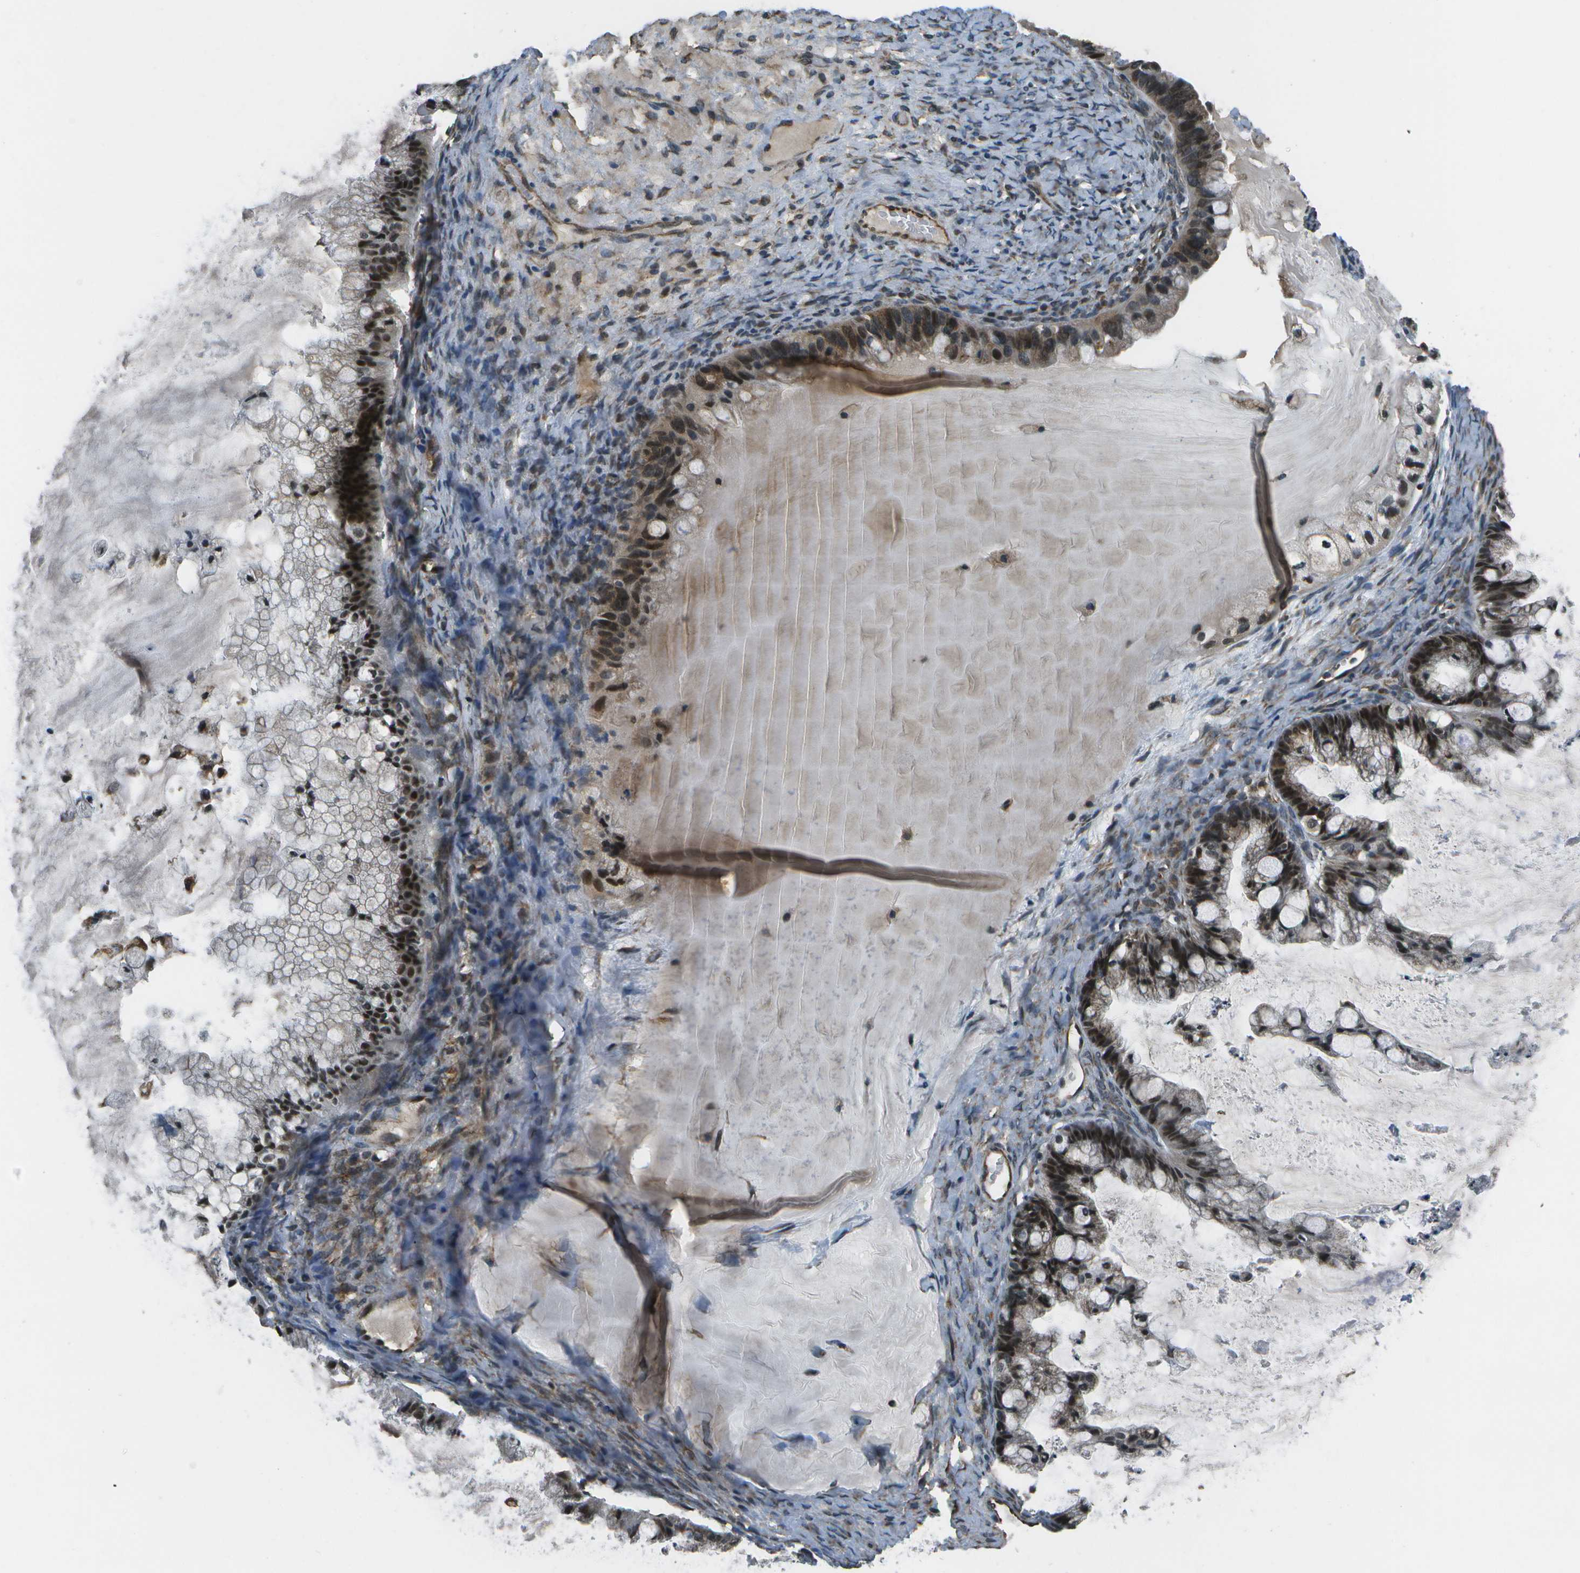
{"staining": {"intensity": "strong", "quantity": ">75%", "location": "cytoplasmic/membranous,nuclear"}, "tissue": "ovarian cancer", "cell_type": "Tumor cells", "image_type": "cancer", "snomed": [{"axis": "morphology", "description": "Cystadenocarcinoma, mucinous, NOS"}, {"axis": "topography", "description": "Ovary"}], "caption": "Tumor cells demonstrate strong cytoplasmic/membranous and nuclear staining in approximately >75% of cells in mucinous cystadenocarcinoma (ovarian). Nuclei are stained in blue.", "gene": "EIF2AK1", "patient": {"sex": "female", "age": 57}}